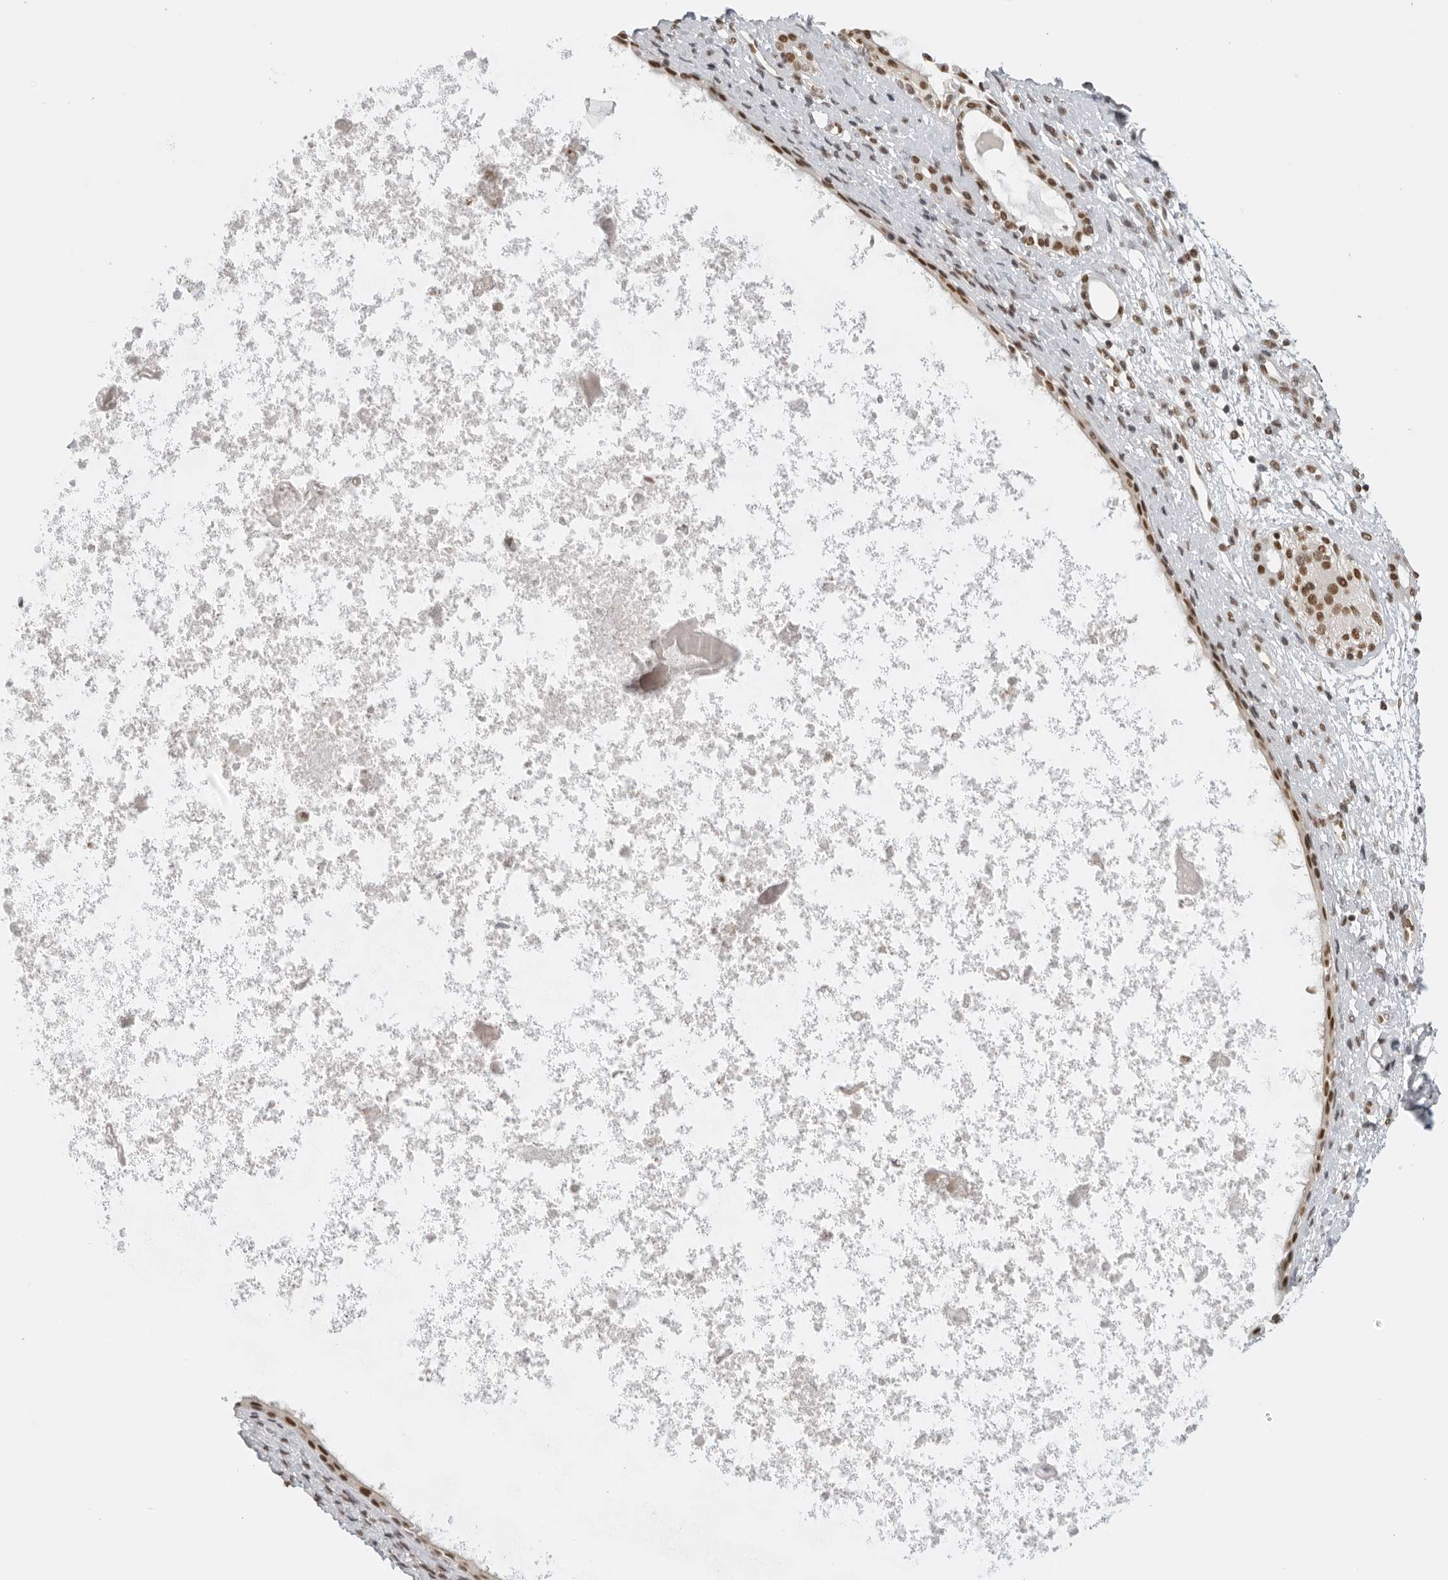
{"staining": {"intensity": "strong", "quantity": ">75%", "location": "nuclear"}, "tissue": "nasopharynx", "cell_type": "Respiratory epithelial cells", "image_type": "normal", "snomed": [{"axis": "morphology", "description": "Normal tissue, NOS"}, {"axis": "topography", "description": "Nasopharynx"}], "caption": "Strong nuclear protein positivity is present in about >75% of respiratory epithelial cells in nasopharynx. (DAB (3,3'-diaminobenzidine) IHC, brown staining for protein, blue staining for nuclei).", "gene": "RPA2", "patient": {"sex": "male", "age": 22}}